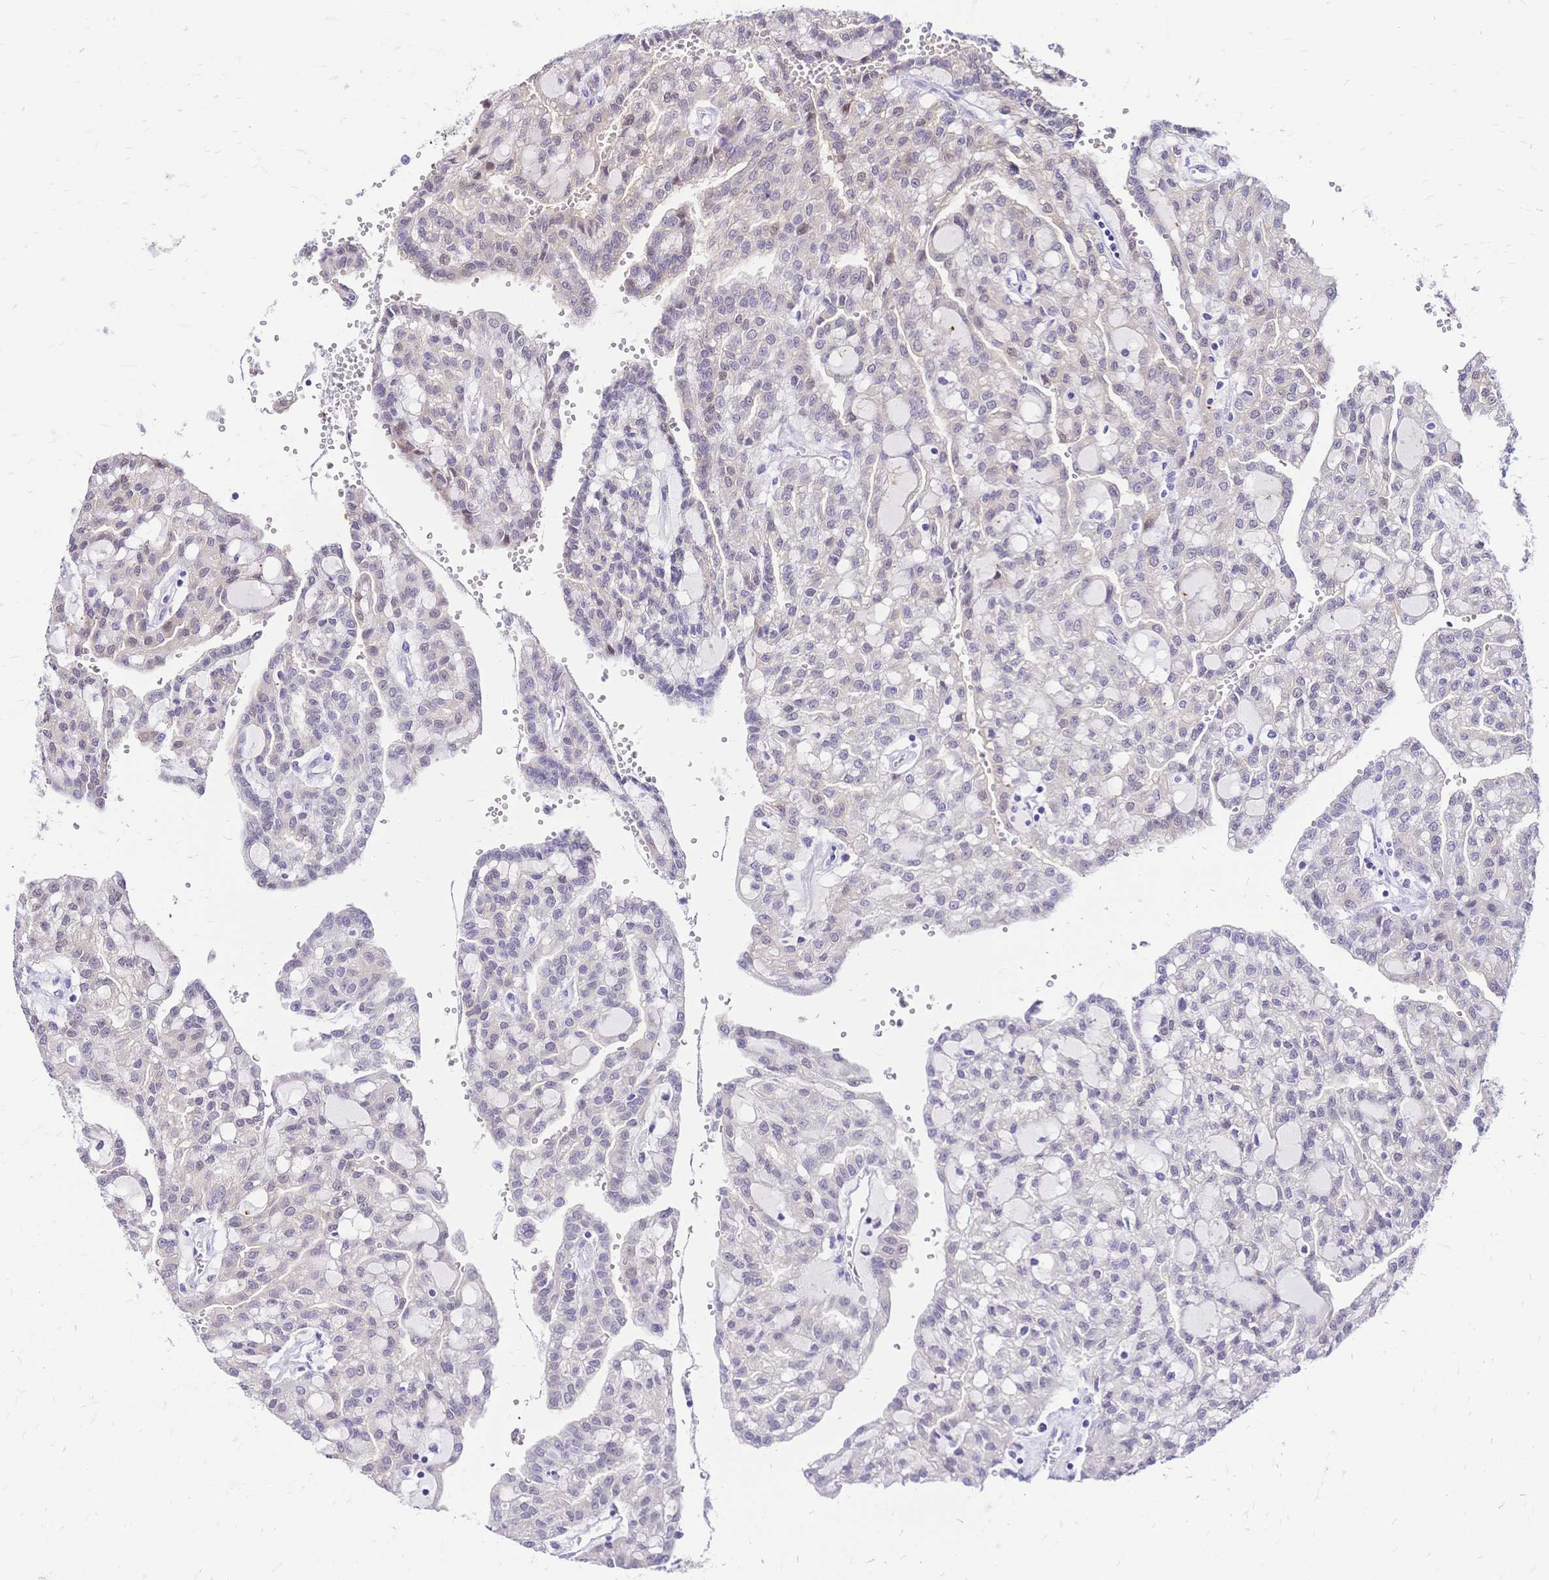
{"staining": {"intensity": "negative", "quantity": "none", "location": "none"}, "tissue": "renal cancer", "cell_type": "Tumor cells", "image_type": "cancer", "snomed": [{"axis": "morphology", "description": "Adenocarcinoma, NOS"}, {"axis": "topography", "description": "Kidney"}], "caption": "Tumor cells show no significant staining in adenocarcinoma (renal).", "gene": "GRB7", "patient": {"sex": "male", "age": 63}}